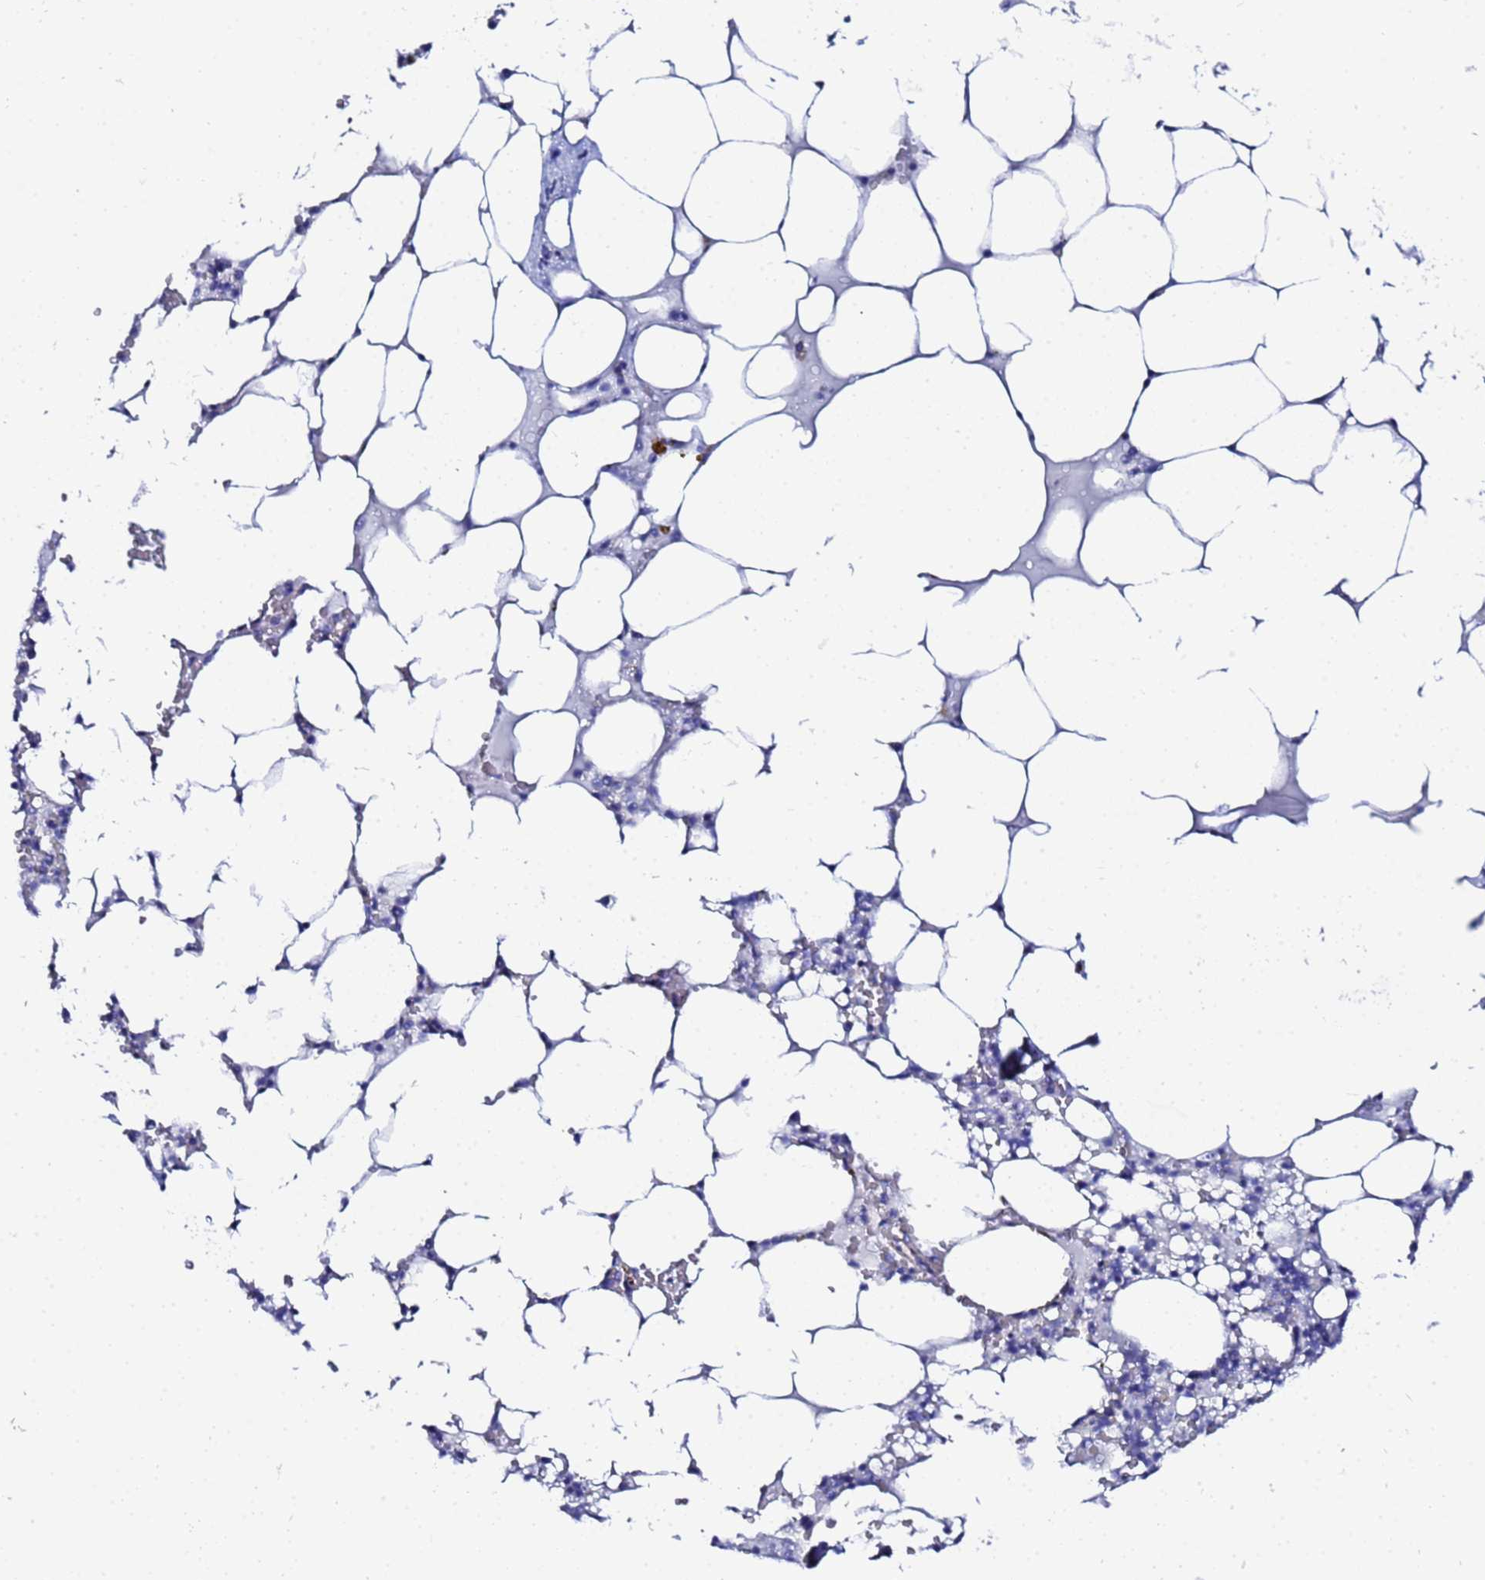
{"staining": {"intensity": "weak", "quantity": "<25%", "location": "cytoplasmic/membranous"}, "tissue": "bone marrow", "cell_type": "Hematopoietic cells", "image_type": "normal", "snomed": [{"axis": "morphology", "description": "Normal tissue, NOS"}, {"axis": "topography", "description": "Bone marrow"}], "caption": "The immunohistochemistry (IHC) micrograph has no significant staining in hematopoietic cells of bone marrow. (Brightfield microscopy of DAB (3,3'-diaminobenzidine) immunohistochemistry (IHC) at high magnification).", "gene": "RAB39A", "patient": {"sex": "male", "age": 64}}